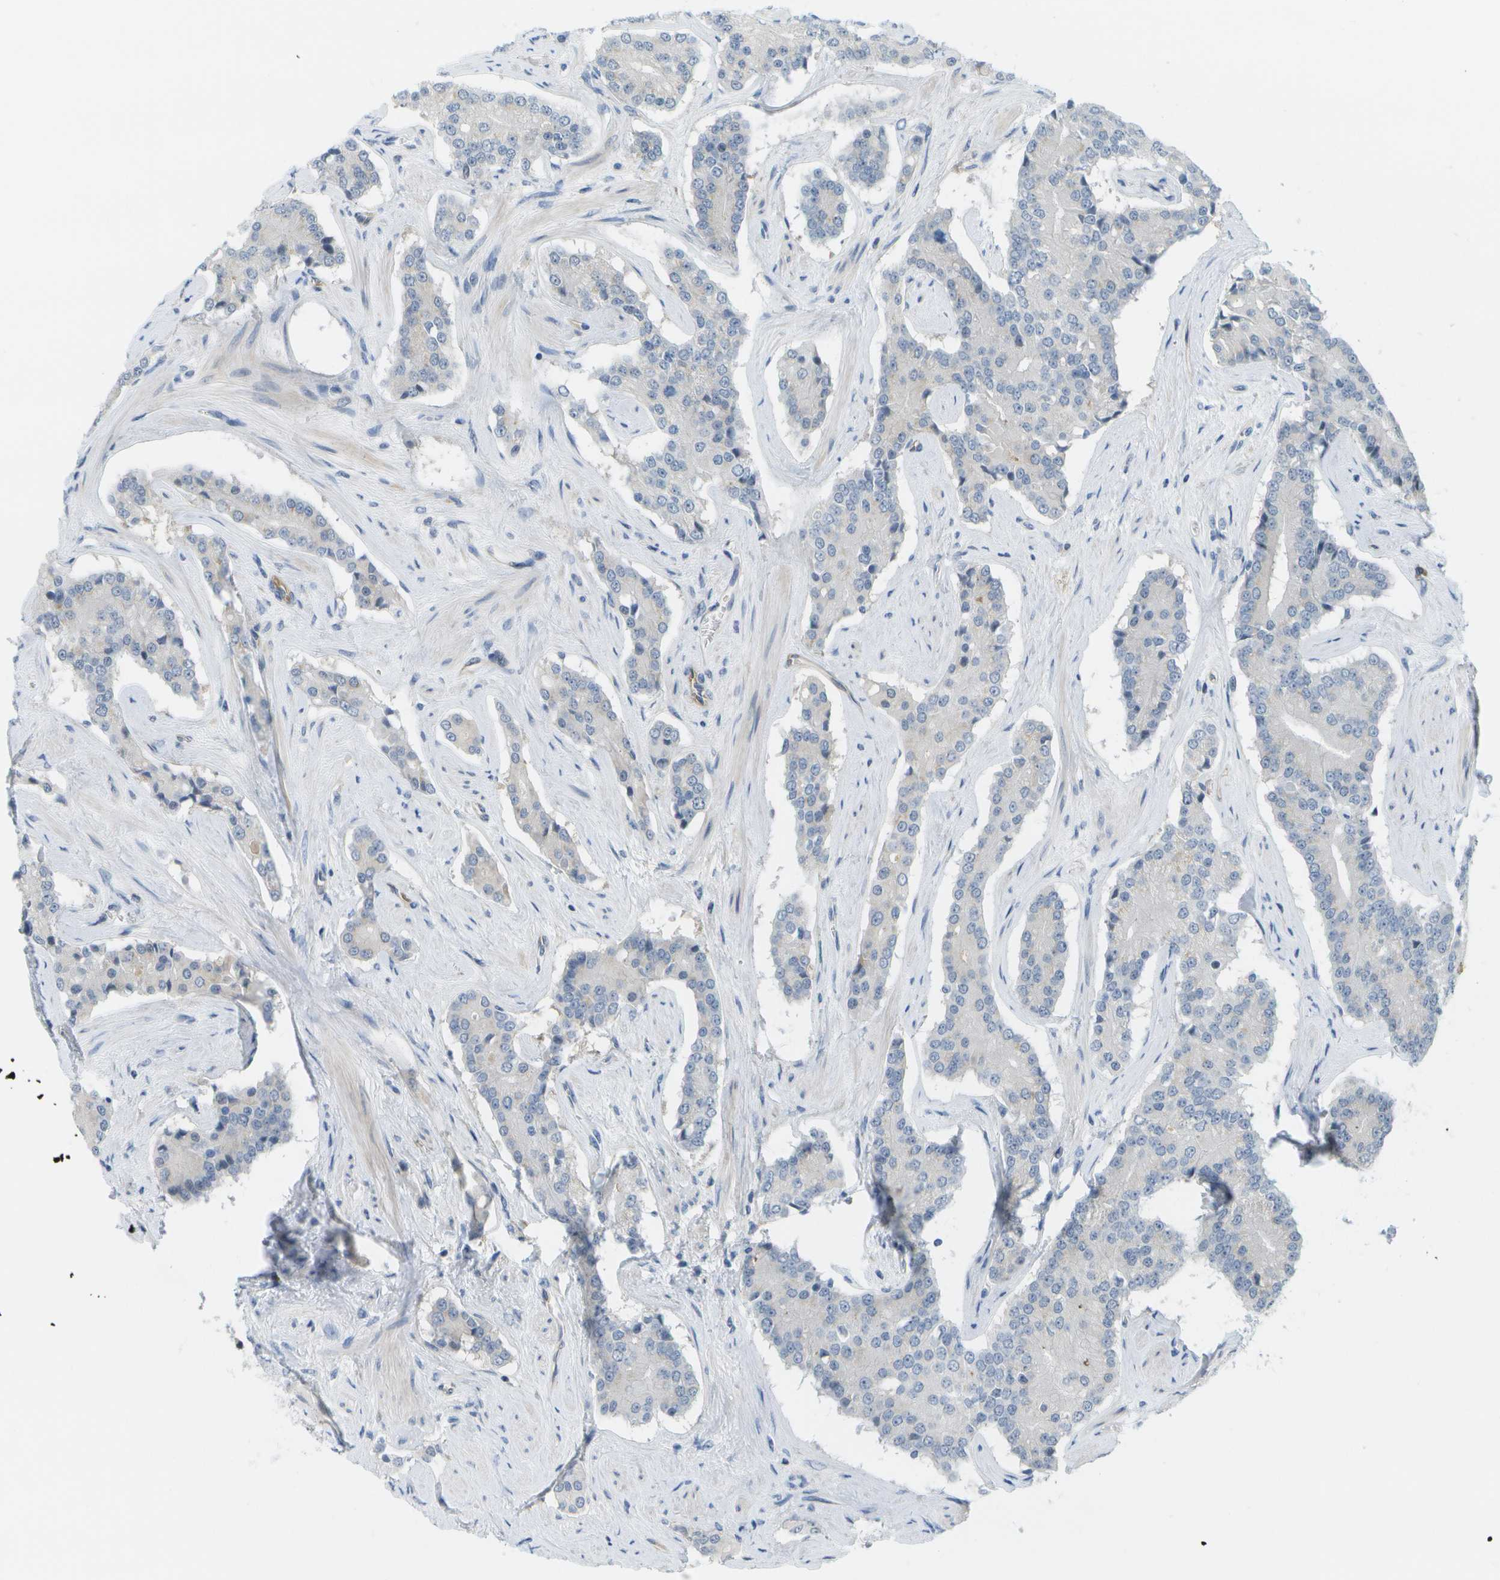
{"staining": {"intensity": "negative", "quantity": "none", "location": "none"}, "tissue": "prostate cancer", "cell_type": "Tumor cells", "image_type": "cancer", "snomed": [{"axis": "morphology", "description": "Normal tissue, NOS"}, {"axis": "morphology", "description": "Adenocarcinoma, High grade"}, {"axis": "topography", "description": "Prostate"}, {"axis": "topography", "description": "Seminal veicle"}], "caption": "High magnification brightfield microscopy of prostate cancer (adenocarcinoma (high-grade)) stained with DAB (3,3'-diaminobenzidine) (brown) and counterstained with hematoxylin (blue): tumor cells show no significant staining.", "gene": "MARCHF8", "patient": {"sex": "male", "age": 55}}